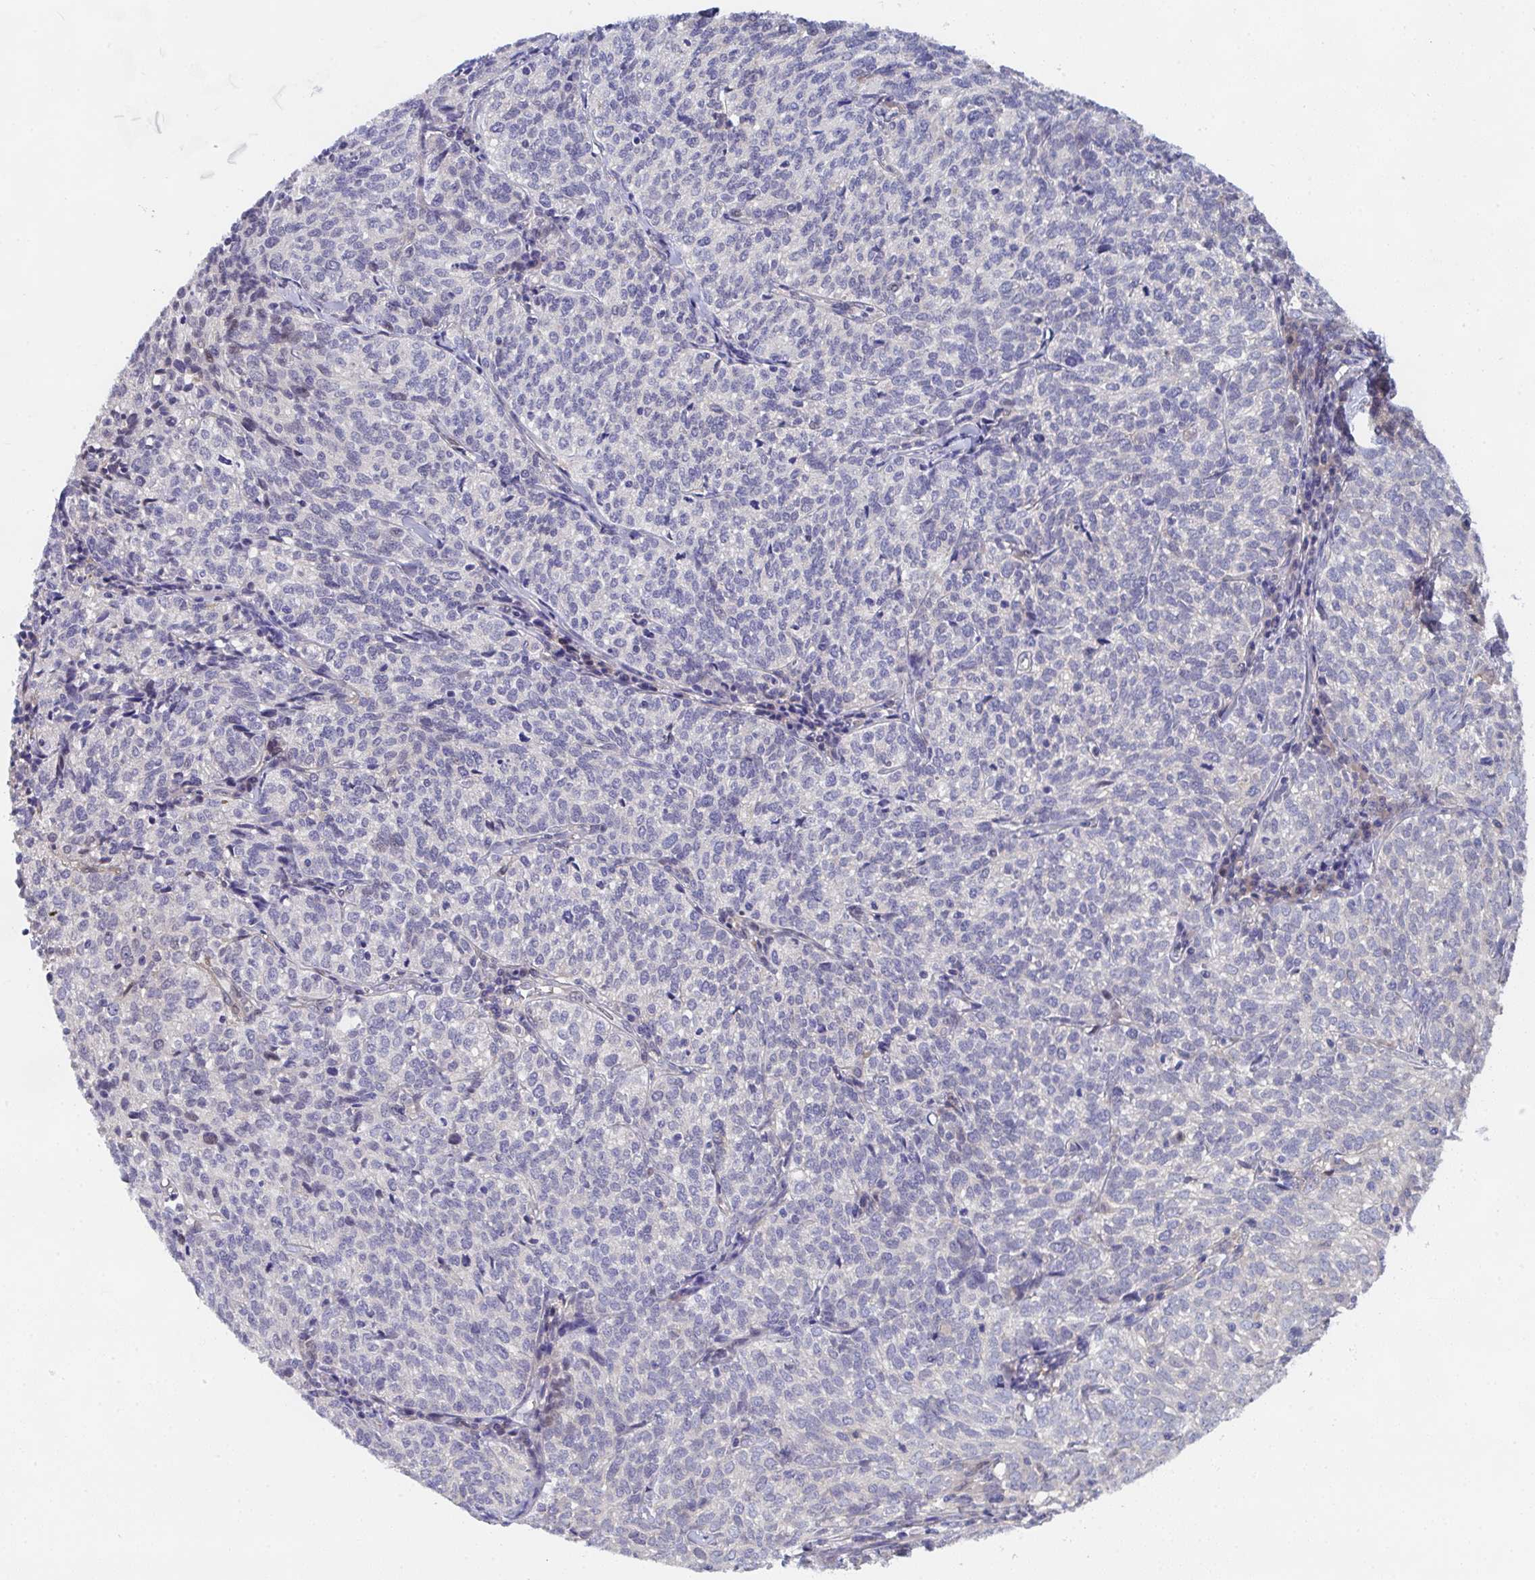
{"staining": {"intensity": "negative", "quantity": "none", "location": "none"}, "tissue": "cervical cancer", "cell_type": "Tumor cells", "image_type": "cancer", "snomed": [{"axis": "morphology", "description": "Normal tissue, NOS"}, {"axis": "morphology", "description": "Squamous cell carcinoma, NOS"}, {"axis": "topography", "description": "Vagina"}, {"axis": "topography", "description": "Cervix"}], "caption": "The immunohistochemistry micrograph has no significant positivity in tumor cells of cervical cancer (squamous cell carcinoma) tissue.", "gene": "P2RX3", "patient": {"sex": "female", "age": 45}}